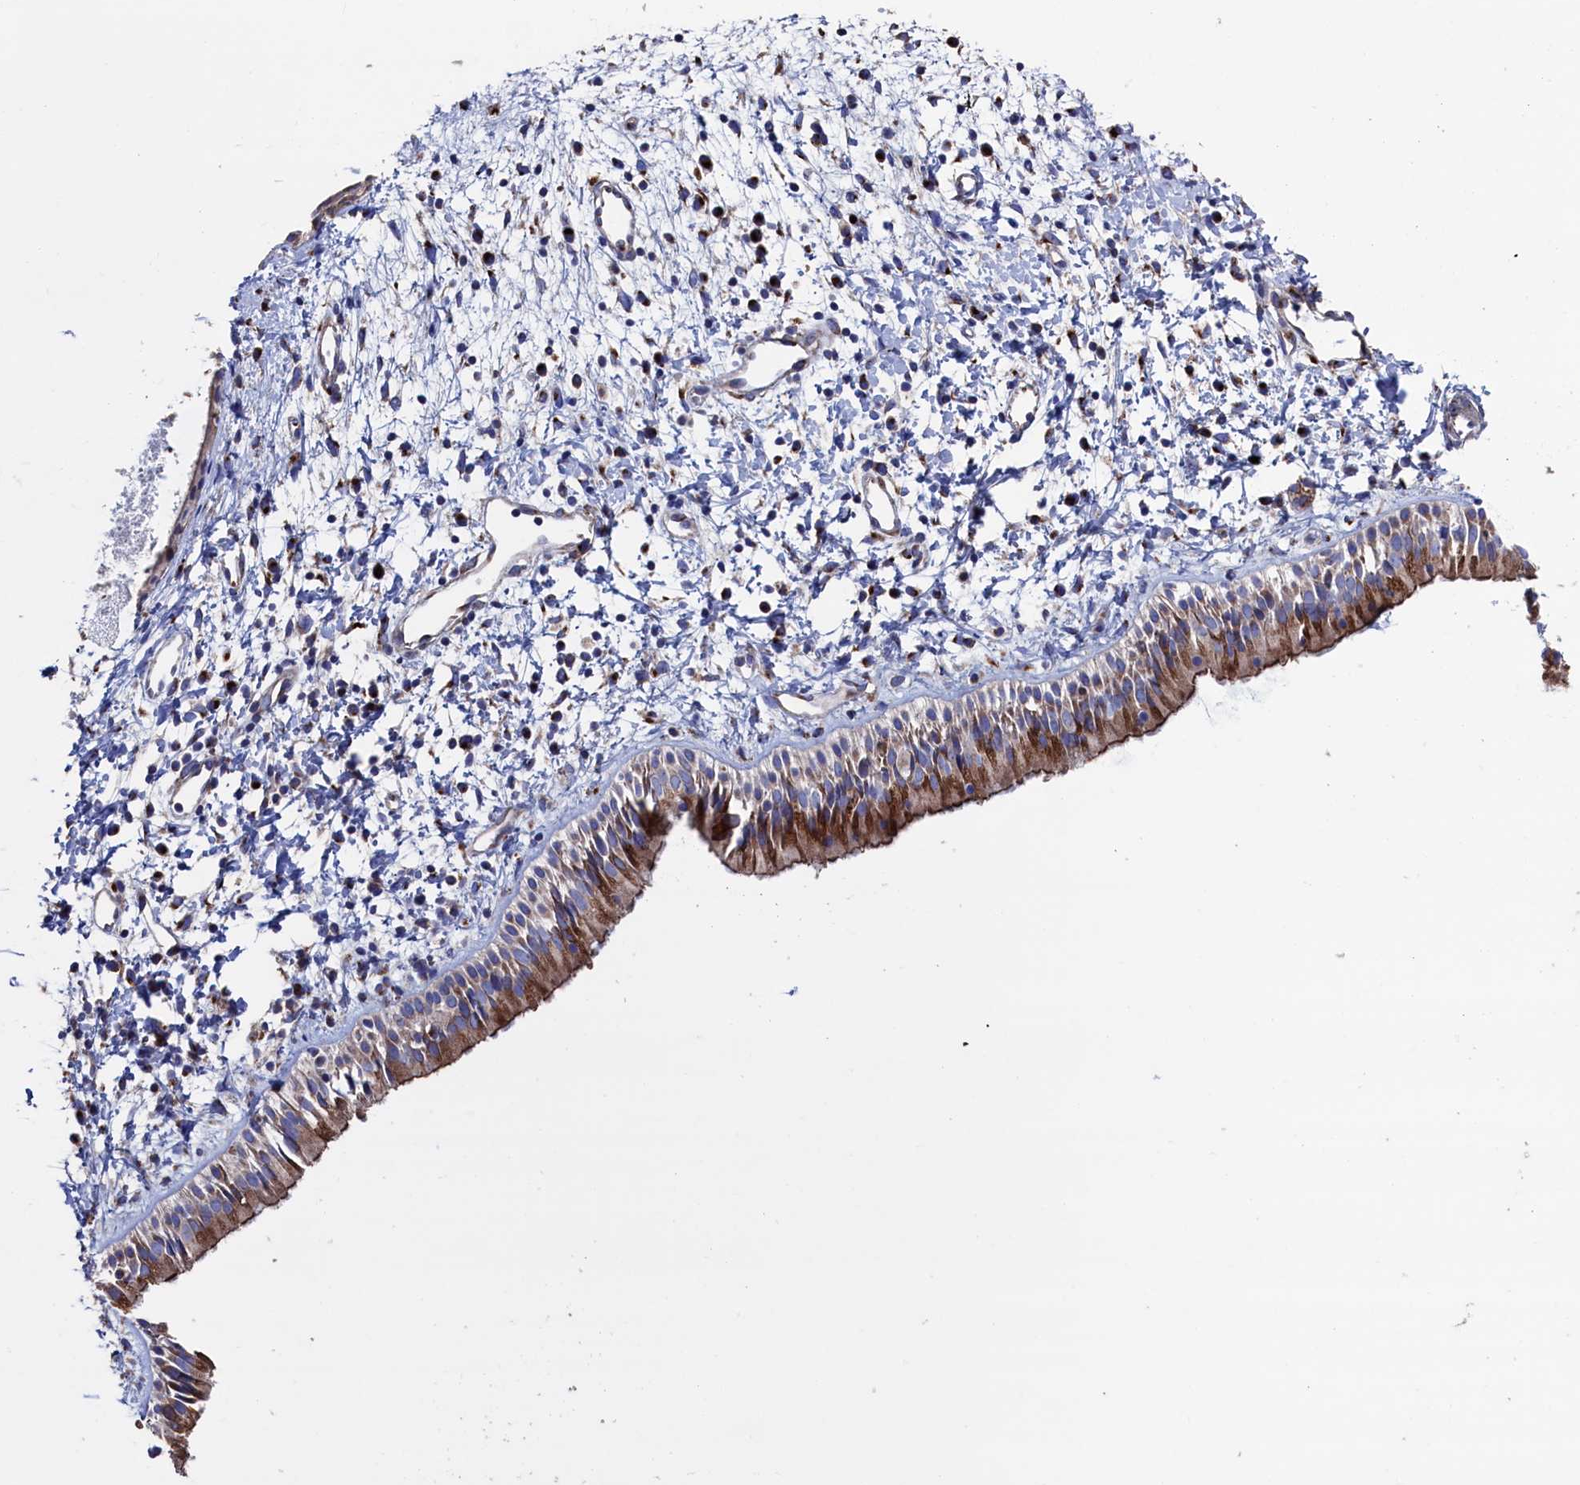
{"staining": {"intensity": "moderate", "quantity": ">75%", "location": "cytoplasmic/membranous"}, "tissue": "nasopharynx", "cell_type": "Respiratory epithelial cells", "image_type": "normal", "snomed": [{"axis": "morphology", "description": "Normal tissue, NOS"}, {"axis": "topography", "description": "Nasopharynx"}], "caption": "Protein staining demonstrates moderate cytoplasmic/membranous staining in about >75% of respiratory epithelial cells in normal nasopharynx. Ihc stains the protein of interest in brown and the nuclei are stained blue.", "gene": "PRRC1", "patient": {"sex": "male", "age": 22}}